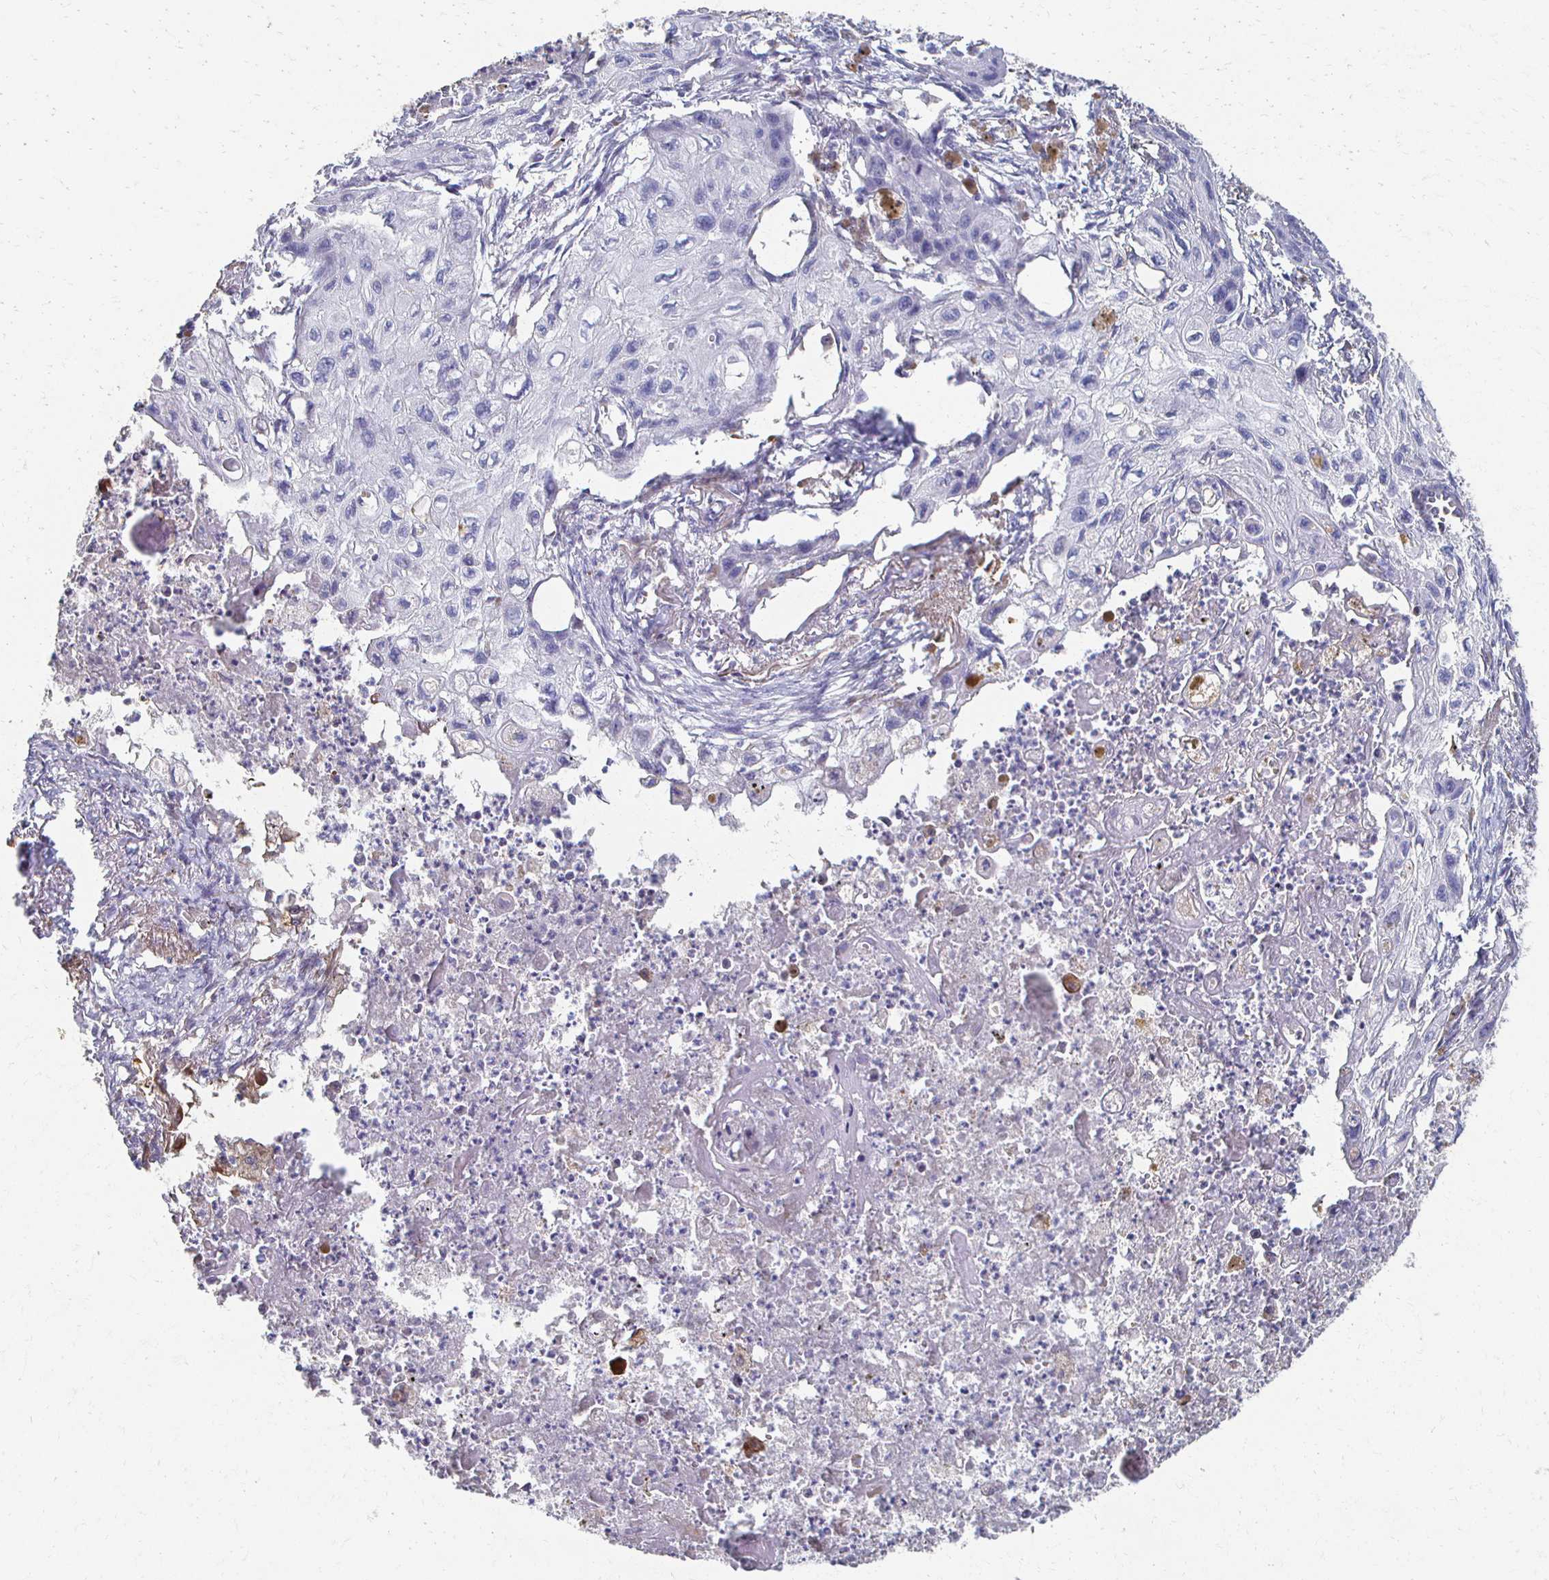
{"staining": {"intensity": "negative", "quantity": "none", "location": "none"}, "tissue": "lung cancer", "cell_type": "Tumor cells", "image_type": "cancer", "snomed": [{"axis": "morphology", "description": "Squamous cell carcinoma, NOS"}, {"axis": "topography", "description": "Lung"}], "caption": "This is an IHC photomicrograph of human lung cancer. There is no positivity in tumor cells.", "gene": "CX3CR1", "patient": {"sex": "male", "age": 71}}